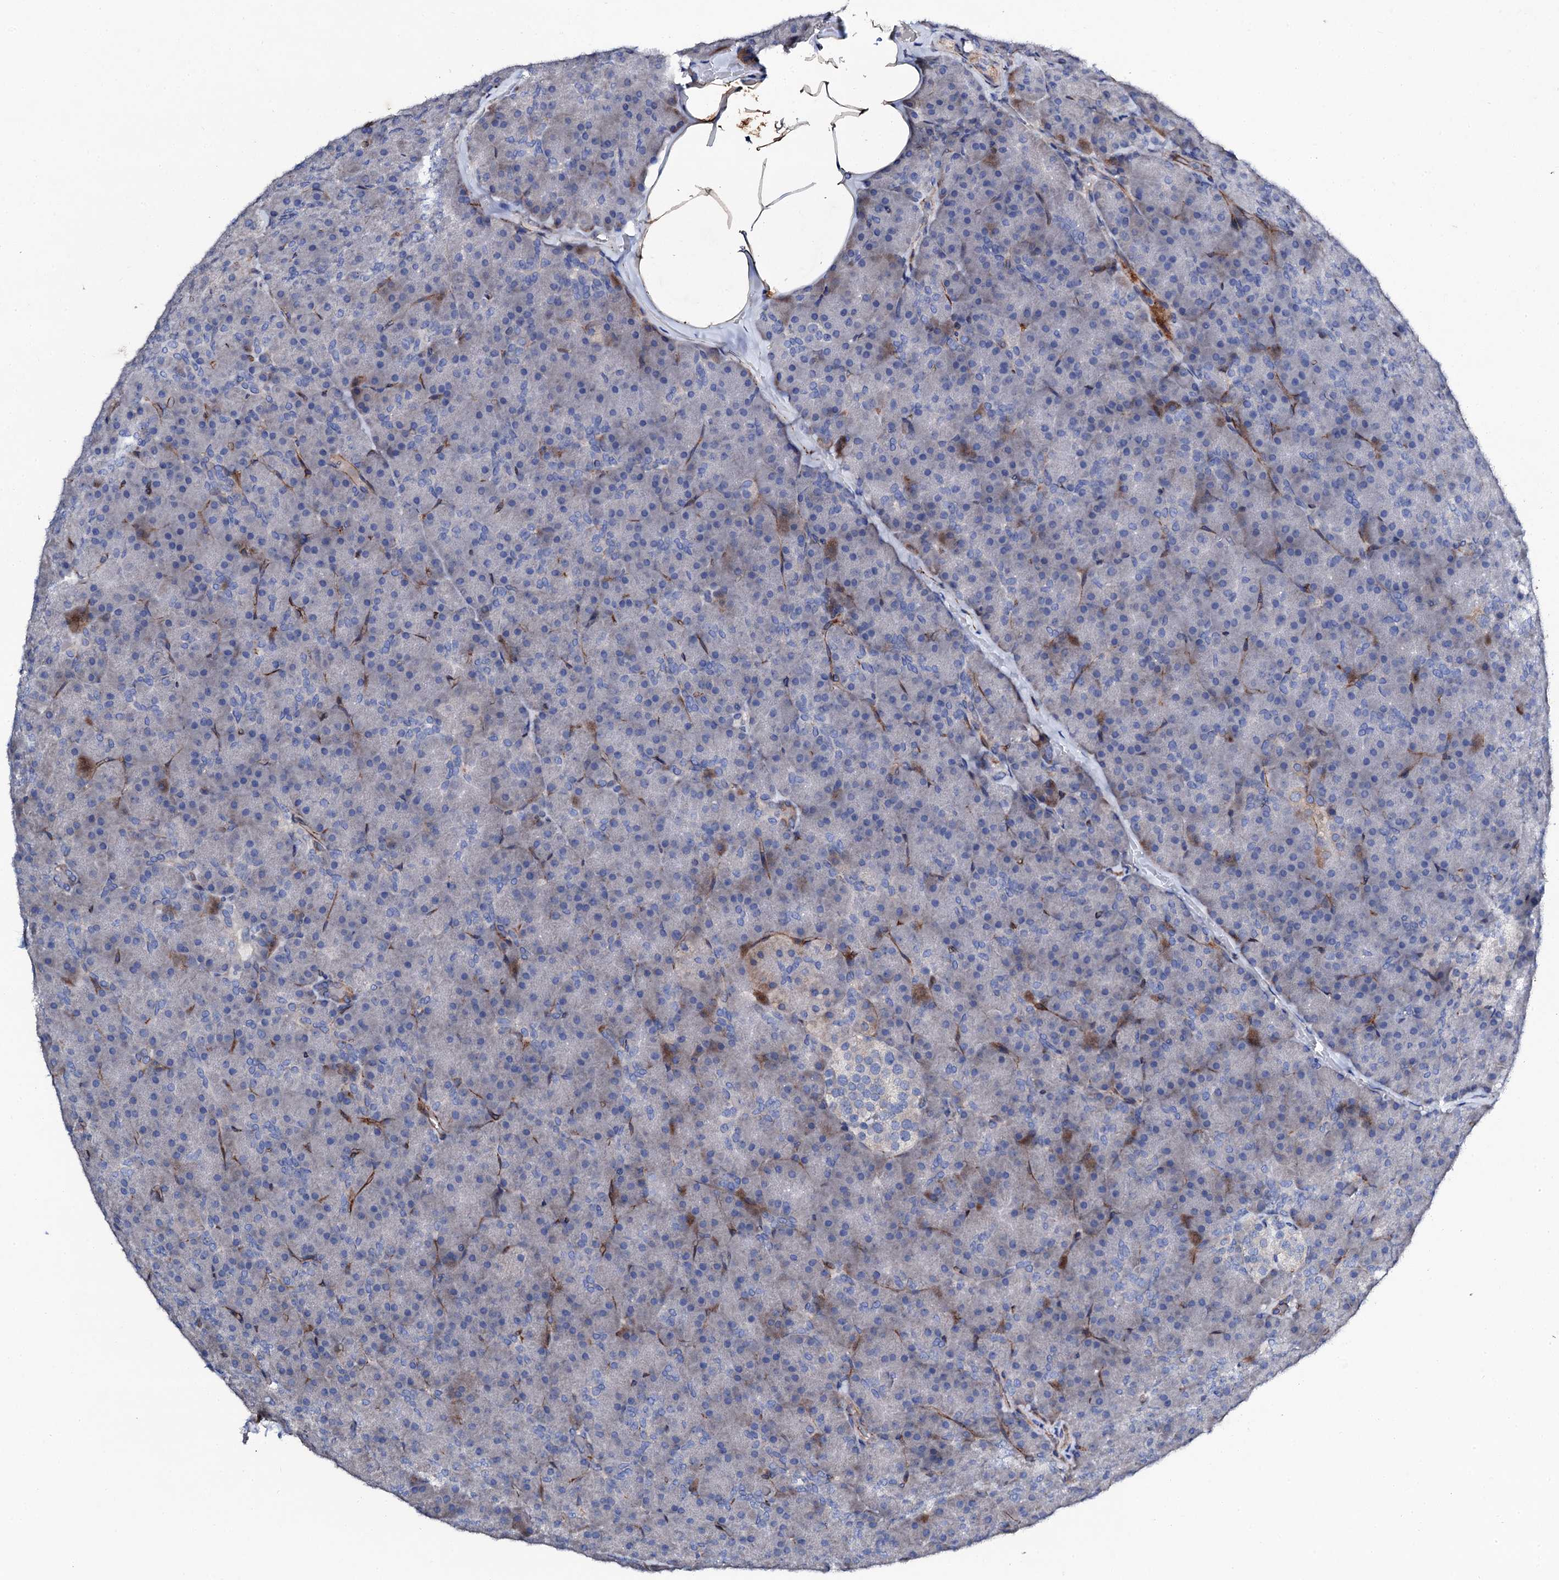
{"staining": {"intensity": "negative", "quantity": "none", "location": "none"}, "tissue": "pancreas", "cell_type": "Exocrine glandular cells", "image_type": "normal", "snomed": [{"axis": "morphology", "description": "Normal tissue, NOS"}, {"axis": "topography", "description": "Pancreas"}], "caption": "High power microscopy photomicrograph of an IHC micrograph of unremarkable pancreas, revealing no significant positivity in exocrine glandular cells. (Immunohistochemistry (ihc), brightfield microscopy, high magnification).", "gene": "DBX1", "patient": {"sex": "male", "age": 36}}